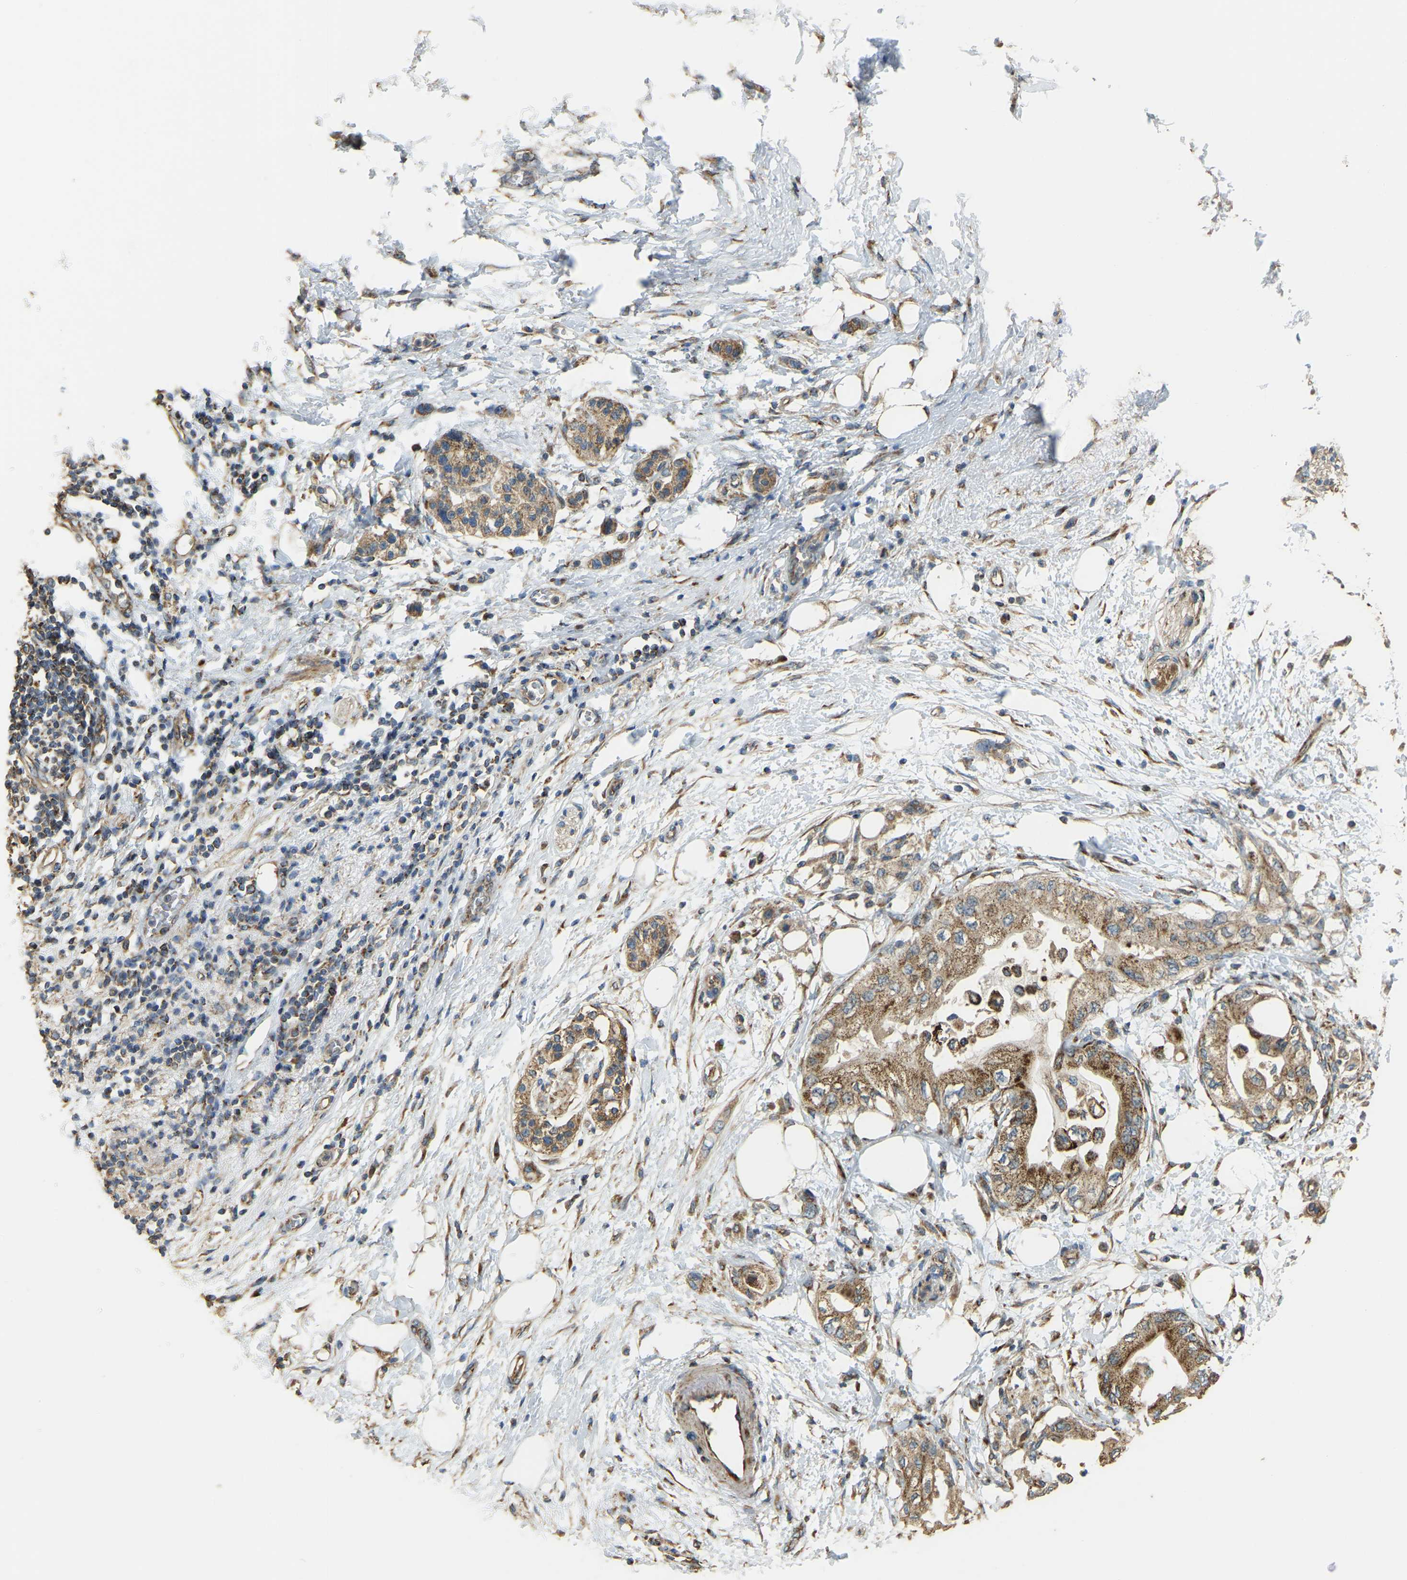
{"staining": {"intensity": "moderate", "quantity": ">75%", "location": "cytoplasmic/membranous"}, "tissue": "pancreatic cancer", "cell_type": "Tumor cells", "image_type": "cancer", "snomed": [{"axis": "morphology", "description": "Normal tissue, NOS"}, {"axis": "morphology", "description": "Adenocarcinoma, NOS"}, {"axis": "topography", "description": "Pancreas"}, {"axis": "topography", "description": "Duodenum"}], "caption": "This image demonstrates IHC staining of human adenocarcinoma (pancreatic), with medium moderate cytoplasmic/membranous positivity in approximately >75% of tumor cells.", "gene": "PSMD7", "patient": {"sex": "female", "age": 60}}